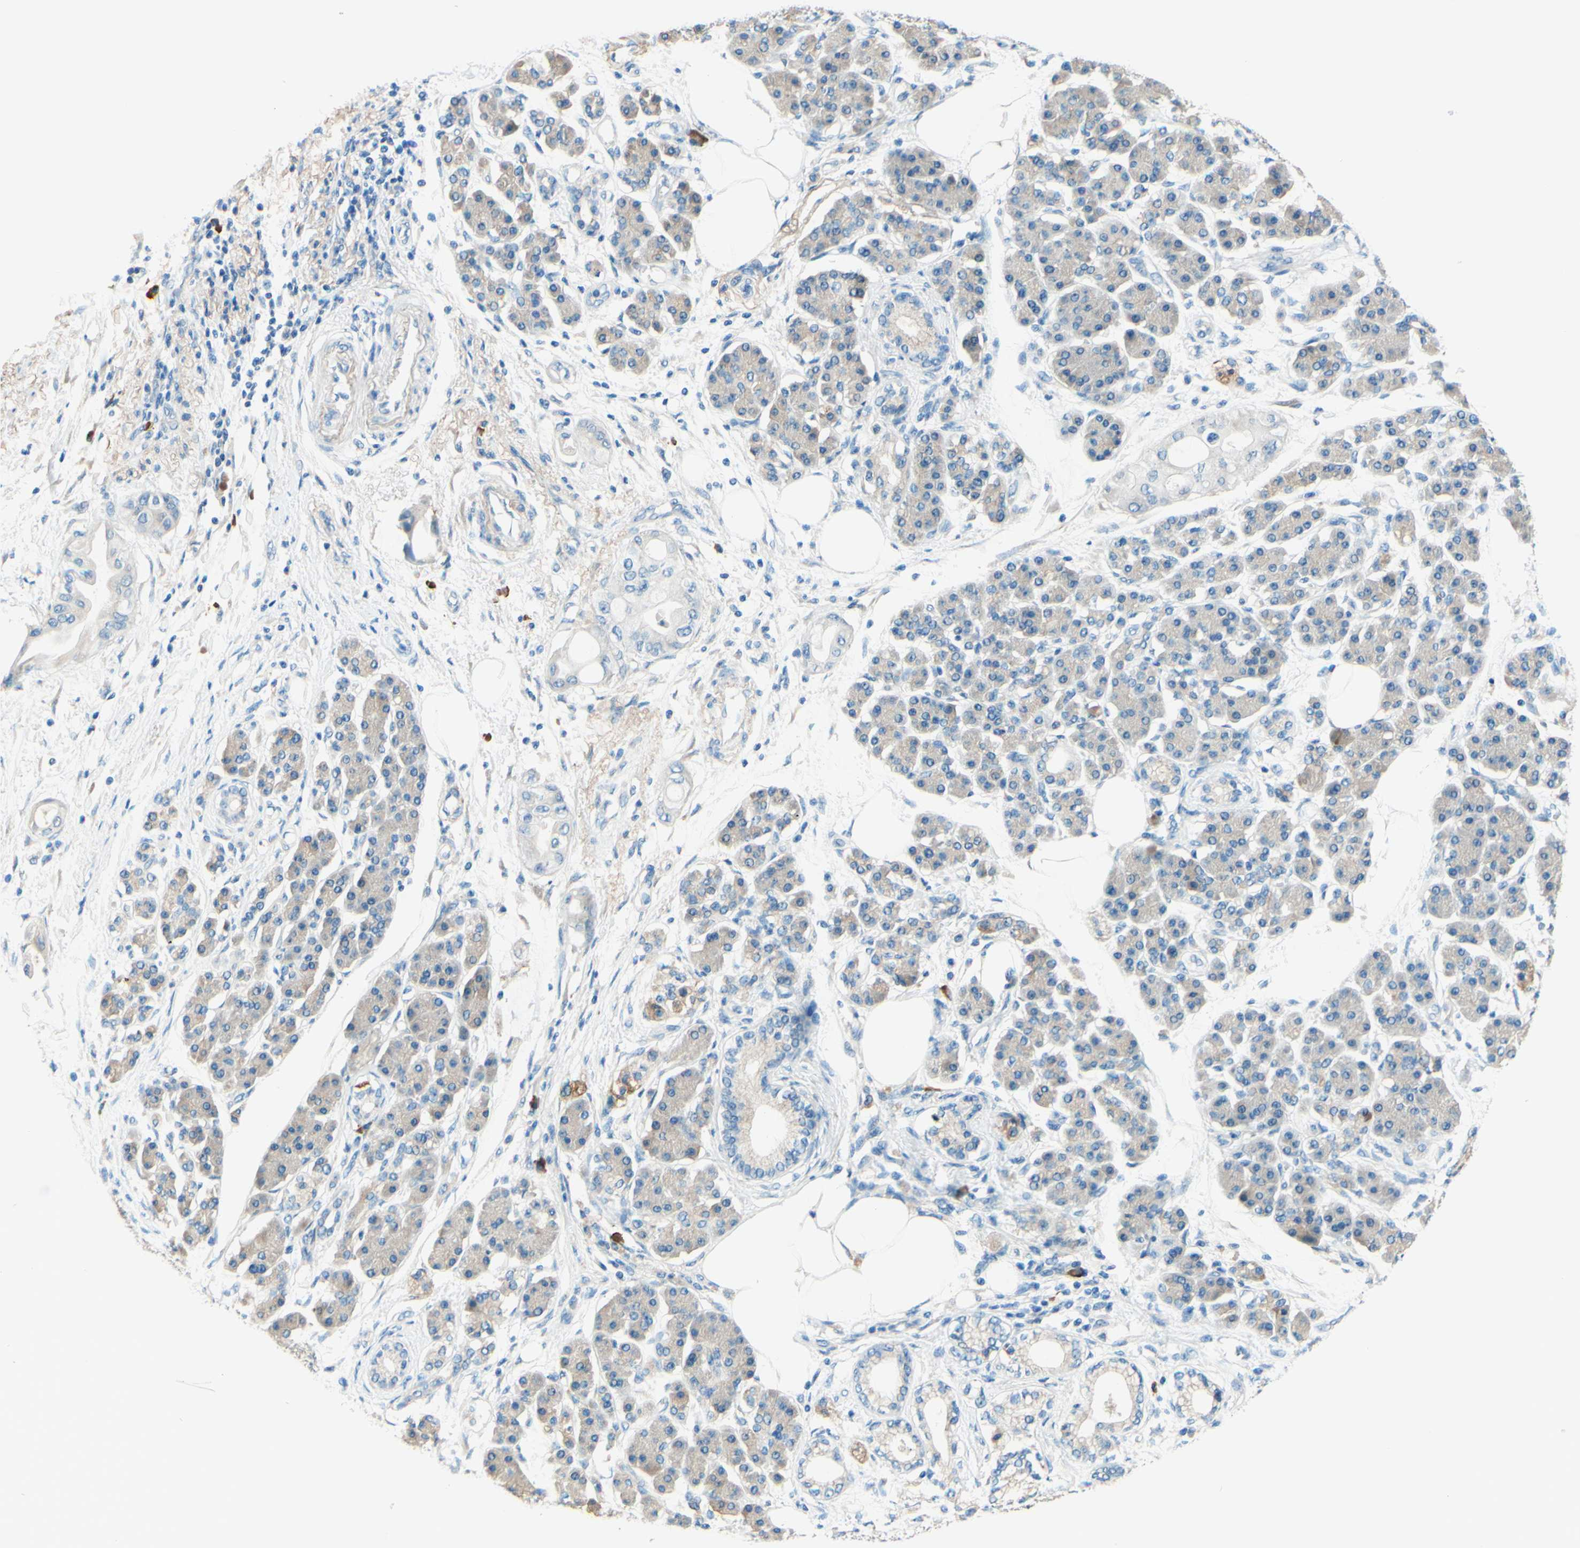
{"staining": {"intensity": "negative", "quantity": "none", "location": "none"}, "tissue": "pancreatic cancer", "cell_type": "Tumor cells", "image_type": "cancer", "snomed": [{"axis": "morphology", "description": "Adenocarcinoma, NOS"}, {"axis": "morphology", "description": "Adenocarcinoma, metastatic, NOS"}, {"axis": "topography", "description": "Lymph node"}, {"axis": "topography", "description": "Pancreas"}, {"axis": "topography", "description": "Duodenum"}], "caption": "Tumor cells show no significant protein staining in pancreatic cancer.", "gene": "PASD1", "patient": {"sex": "female", "age": 64}}